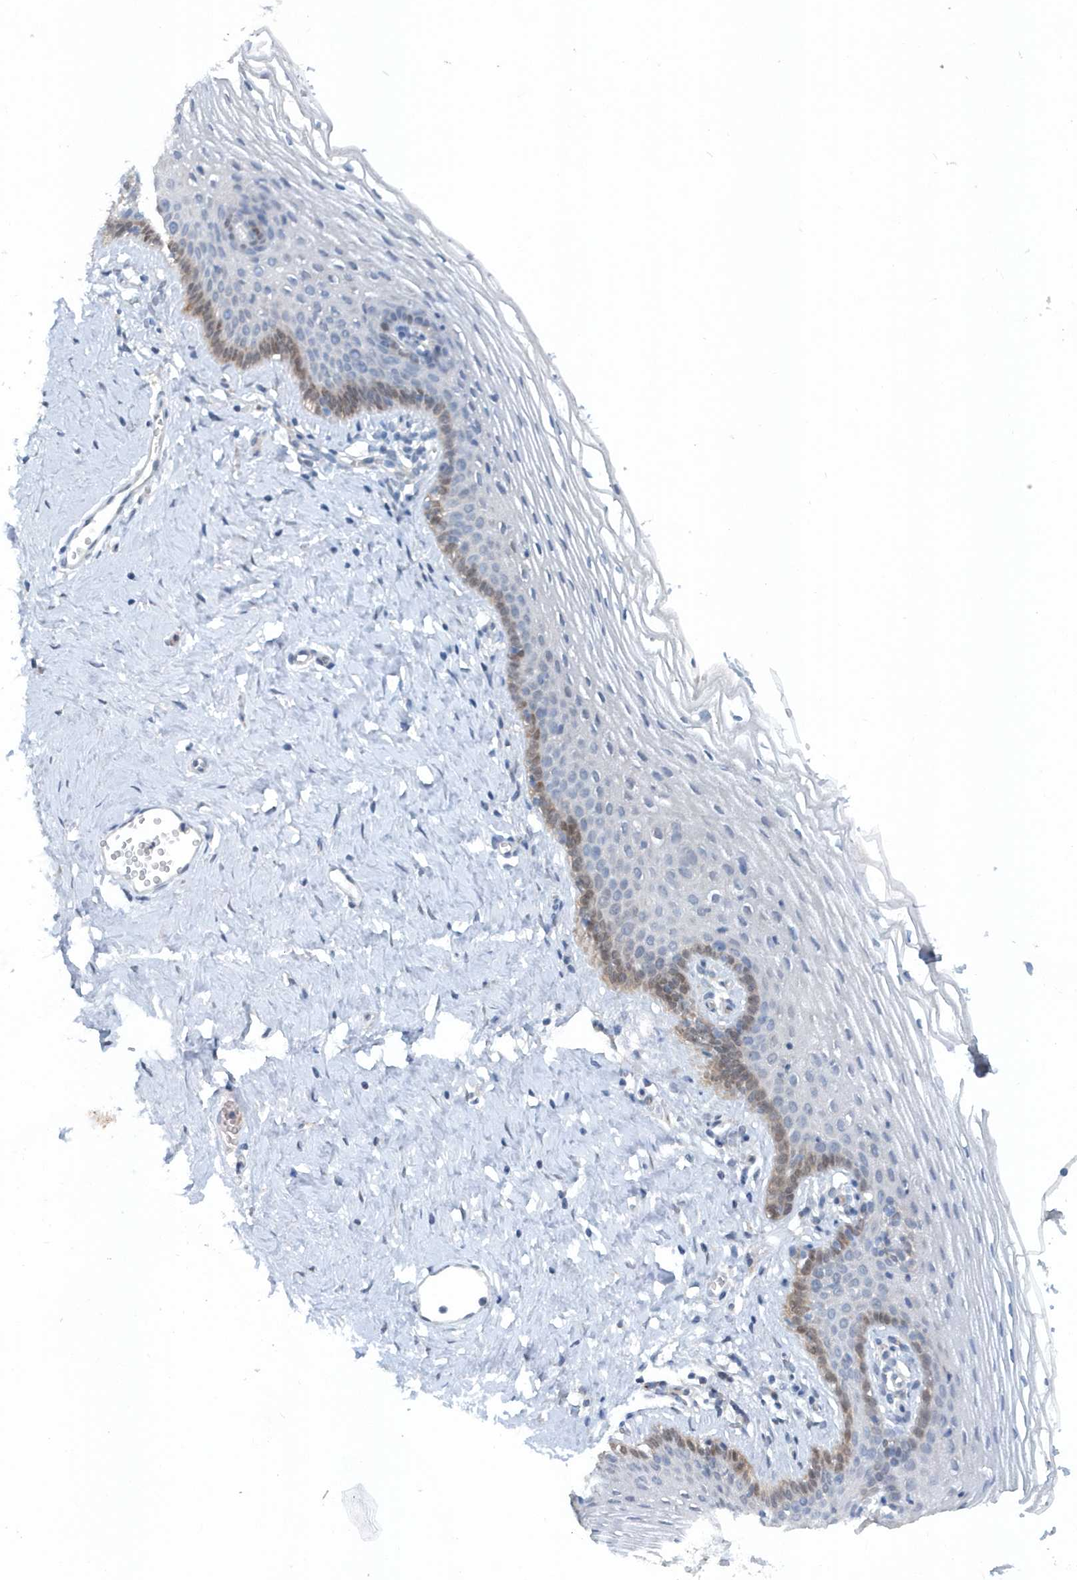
{"staining": {"intensity": "moderate", "quantity": "<25%", "location": "cytoplasmic/membranous"}, "tissue": "vagina", "cell_type": "Squamous epithelial cells", "image_type": "normal", "snomed": [{"axis": "morphology", "description": "Normal tissue, NOS"}, {"axis": "topography", "description": "Vagina"}], "caption": "A high-resolution micrograph shows immunohistochemistry staining of unremarkable vagina, which demonstrates moderate cytoplasmic/membranous staining in approximately <25% of squamous epithelial cells. (DAB (3,3'-diaminobenzidine) IHC with brightfield microscopy, high magnification).", "gene": "PFN2", "patient": {"sex": "female", "age": 32}}